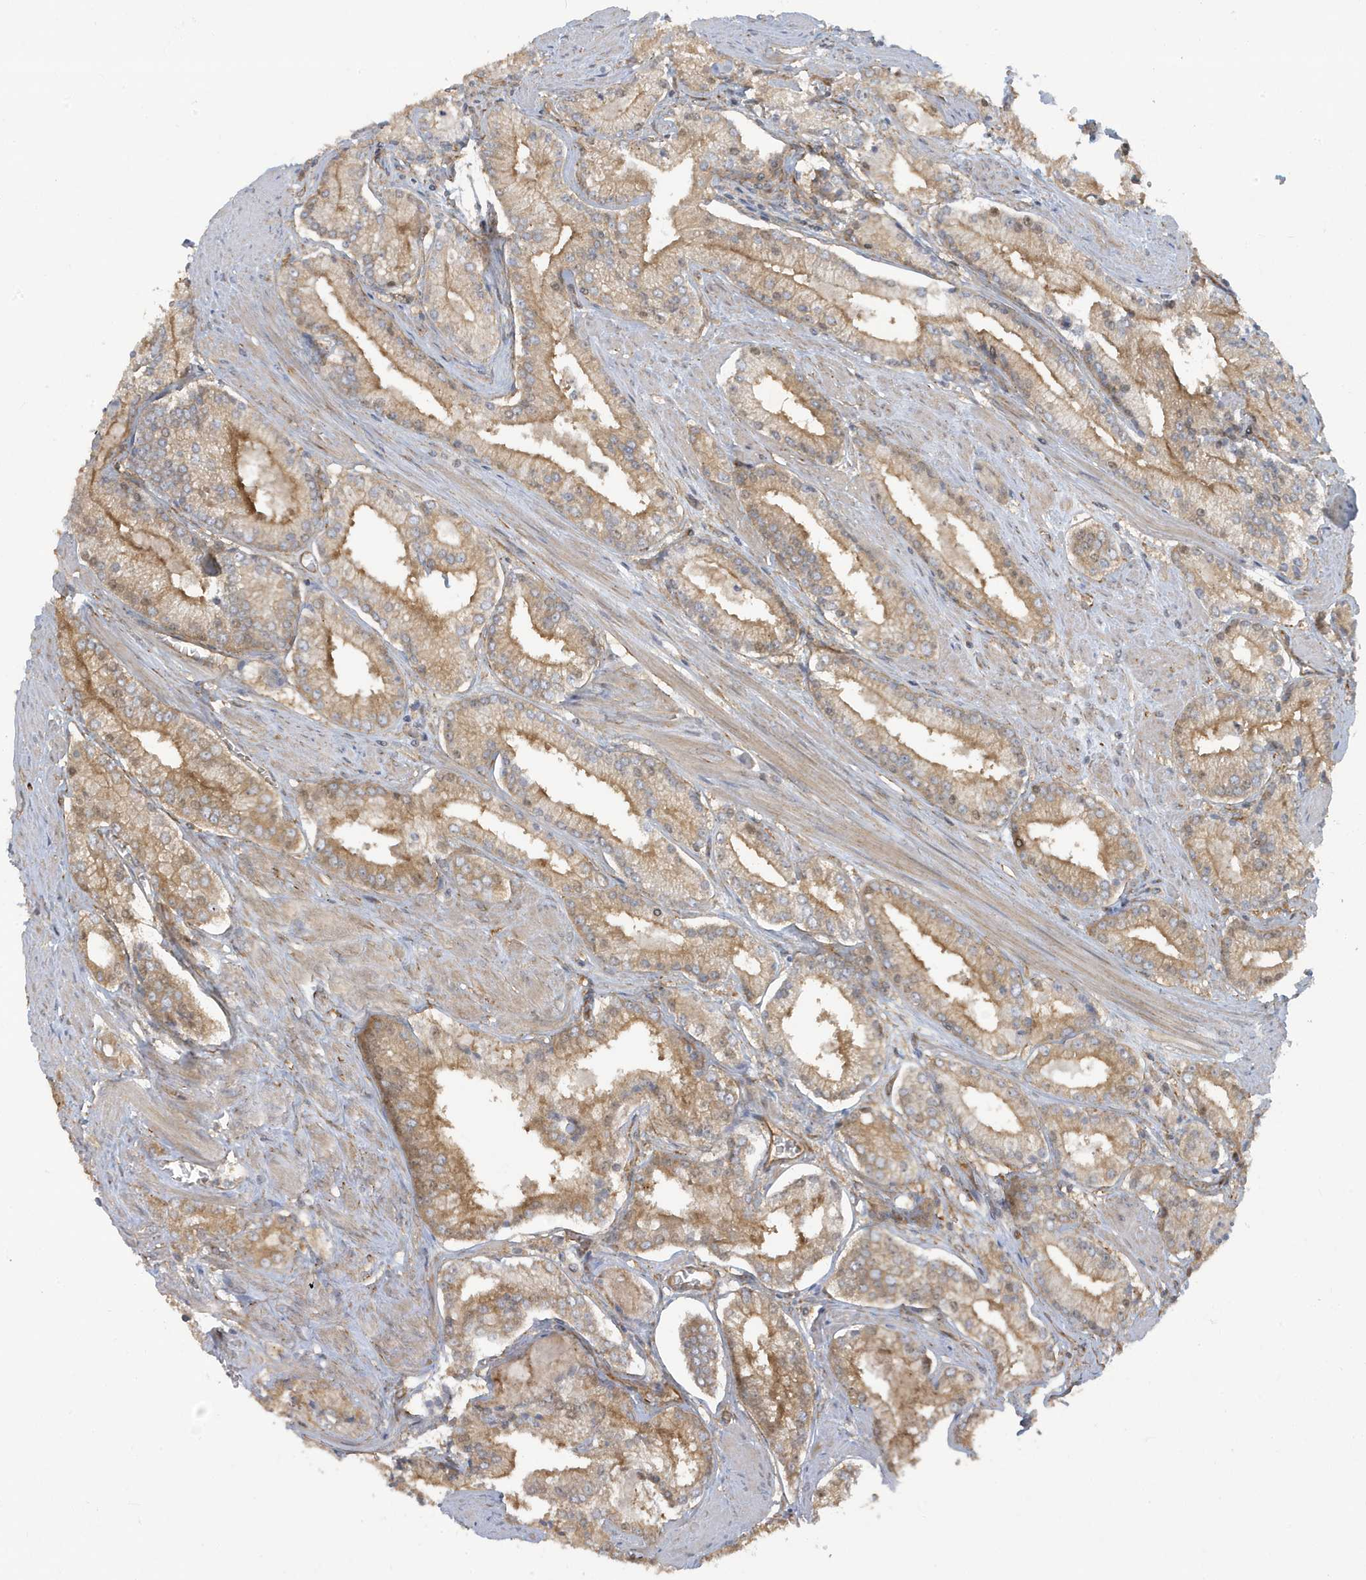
{"staining": {"intensity": "moderate", "quantity": ">75%", "location": "cytoplasmic/membranous"}, "tissue": "prostate cancer", "cell_type": "Tumor cells", "image_type": "cancer", "snomed": [{"axis": "morphology", "description": "Adenocarcinoma, Low grade"}, {"axis": "topography", "description": "Prostate"}], "caption": "IHC histopathology image of human adenocarcinoma (low-grade) (prostate) stained for a protein (brown), which exhibits medium levels of moderate cytoplasmic/membranous expression in approximately >75% of tumor cells.", "gene": "ATP23", "patient": {"sex": "male", "age": 54}}